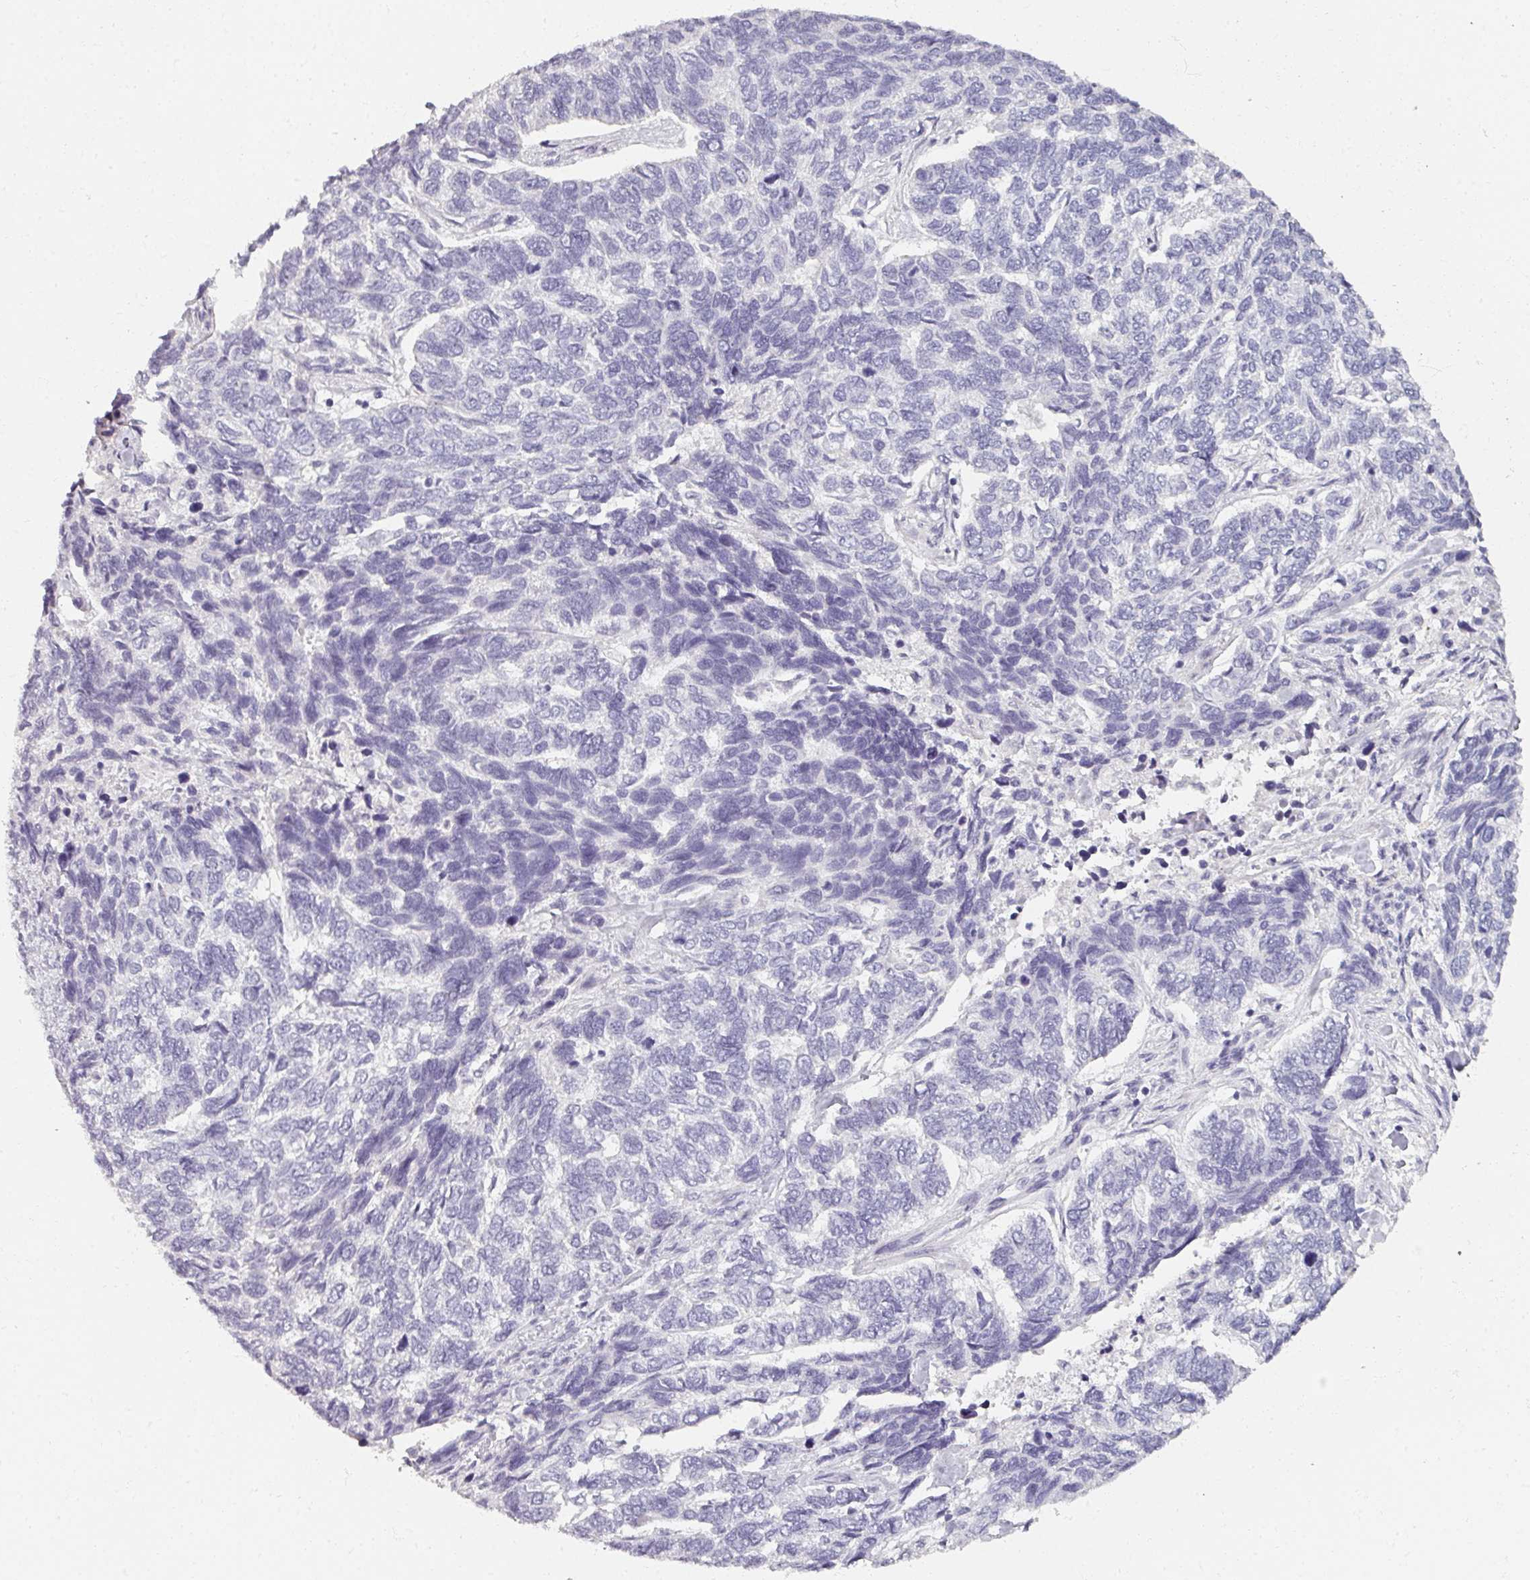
{"staining": {"intensity": "negative", "quantity": "none", "location": "none"}, "tissue": "skin cancer", "cell_type": "Tumor cells", "image_type": "cancer", "snomed": [{"axis": "morphology", "description": "Basal cell carcinoma"}, {"axis": "topography", "description": "Skin"}], "caption": "Image shows no significant protein positivity in tumor cells of basal cell carcinoma (skin).", "gene": "REG3G", "patient": {"sex": "female", "age": 65}}